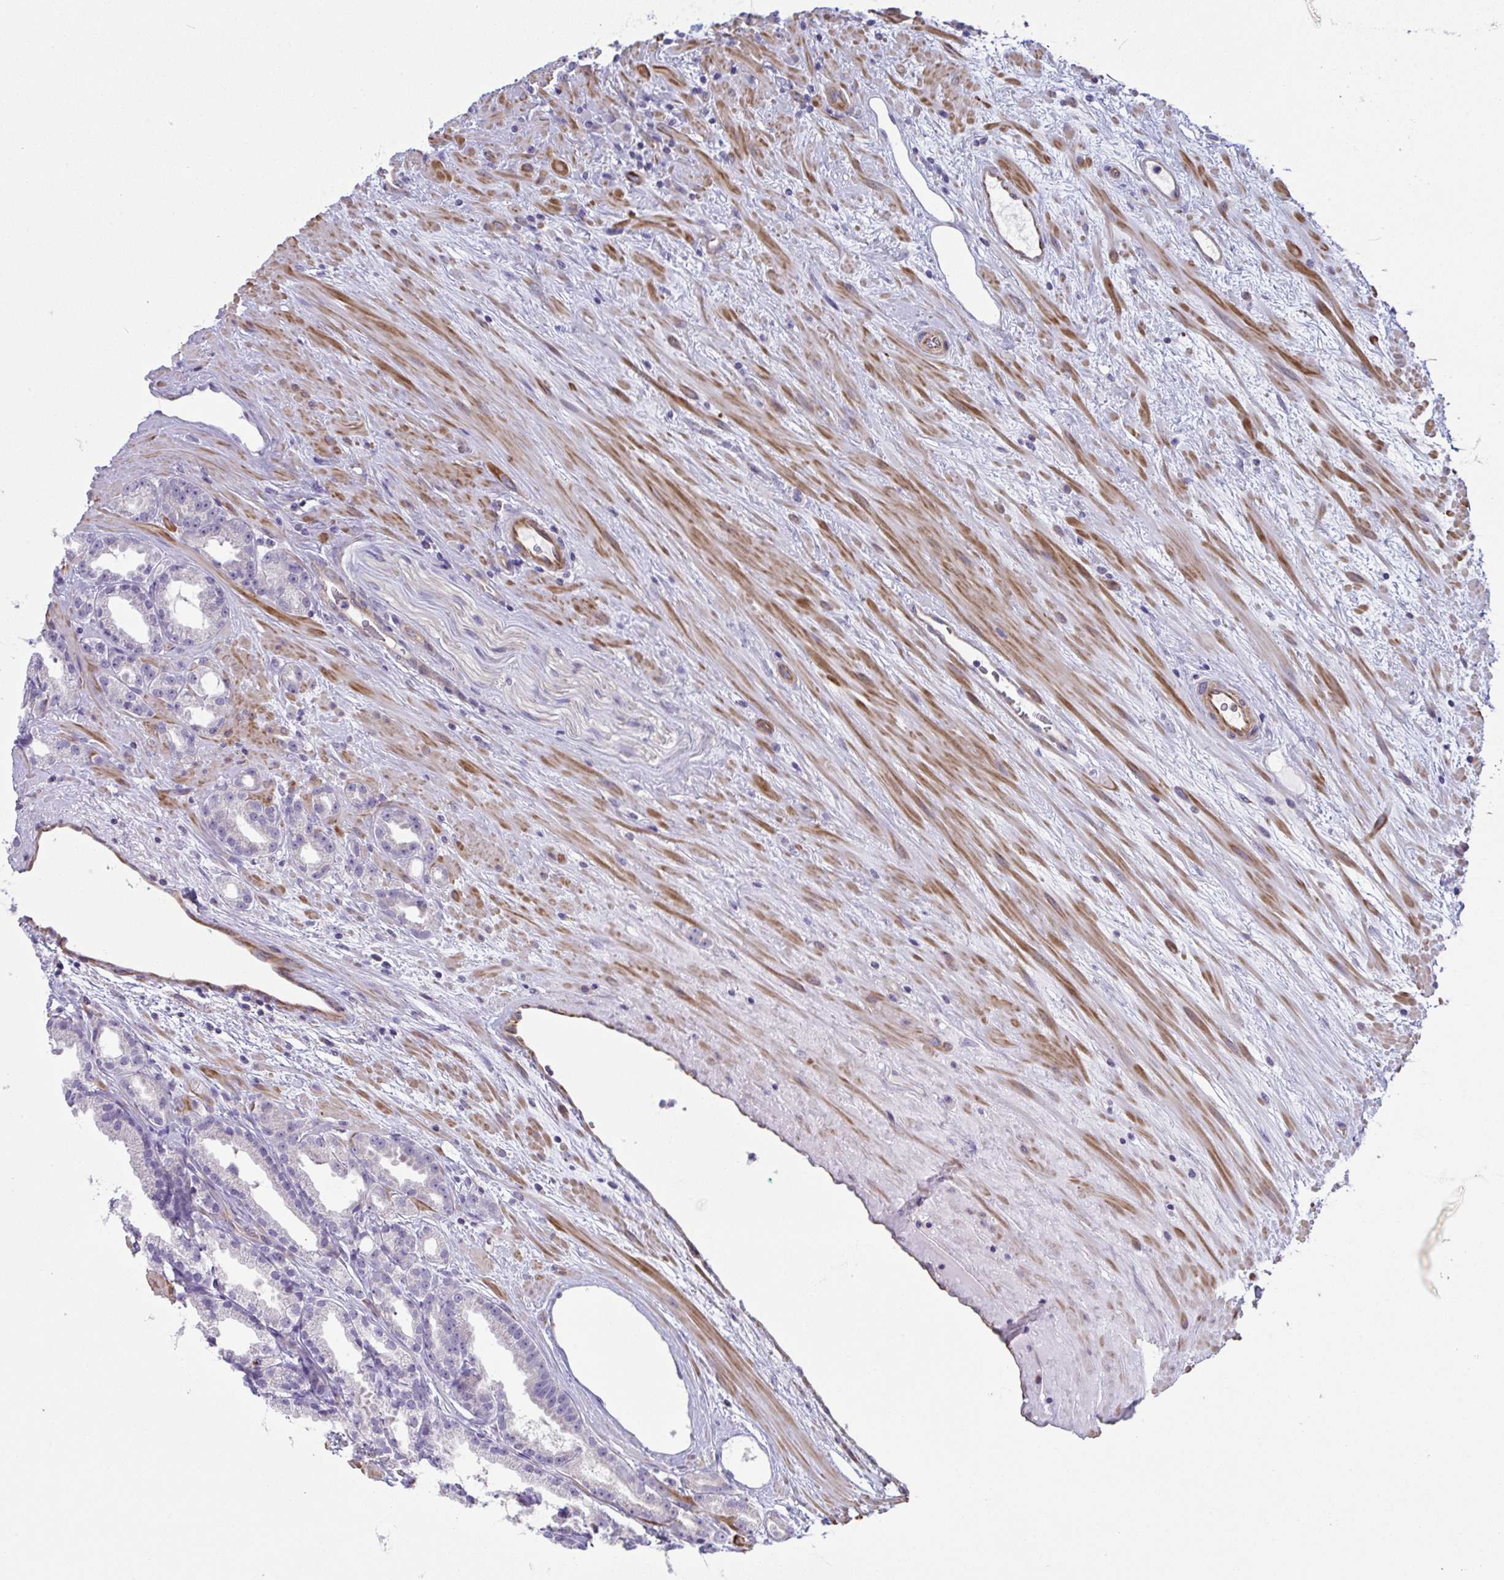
{"staining": {"intensity": "negative", "quantity": "none", "location": "none"}, "tissue": "prostate cancer", "cell_type": "Tumor cells", "image_type": "cancer", "snomed": [{"axis": "morphology", "description": "Adenocarcinoma, Low grade"}, {"axis": "topography", "description": "Prostate"}], "caption": "An immunohistochemistry (IHC) photomicrograph of prostate cancer (adenocarcinoma (low-grade)) is shown. There is no staining in tumor cells of prostate cancer (adenocarcinoma (low-grade)).", "gene": "MYL12A", "patient": {"sex": "male", "age": 61}}